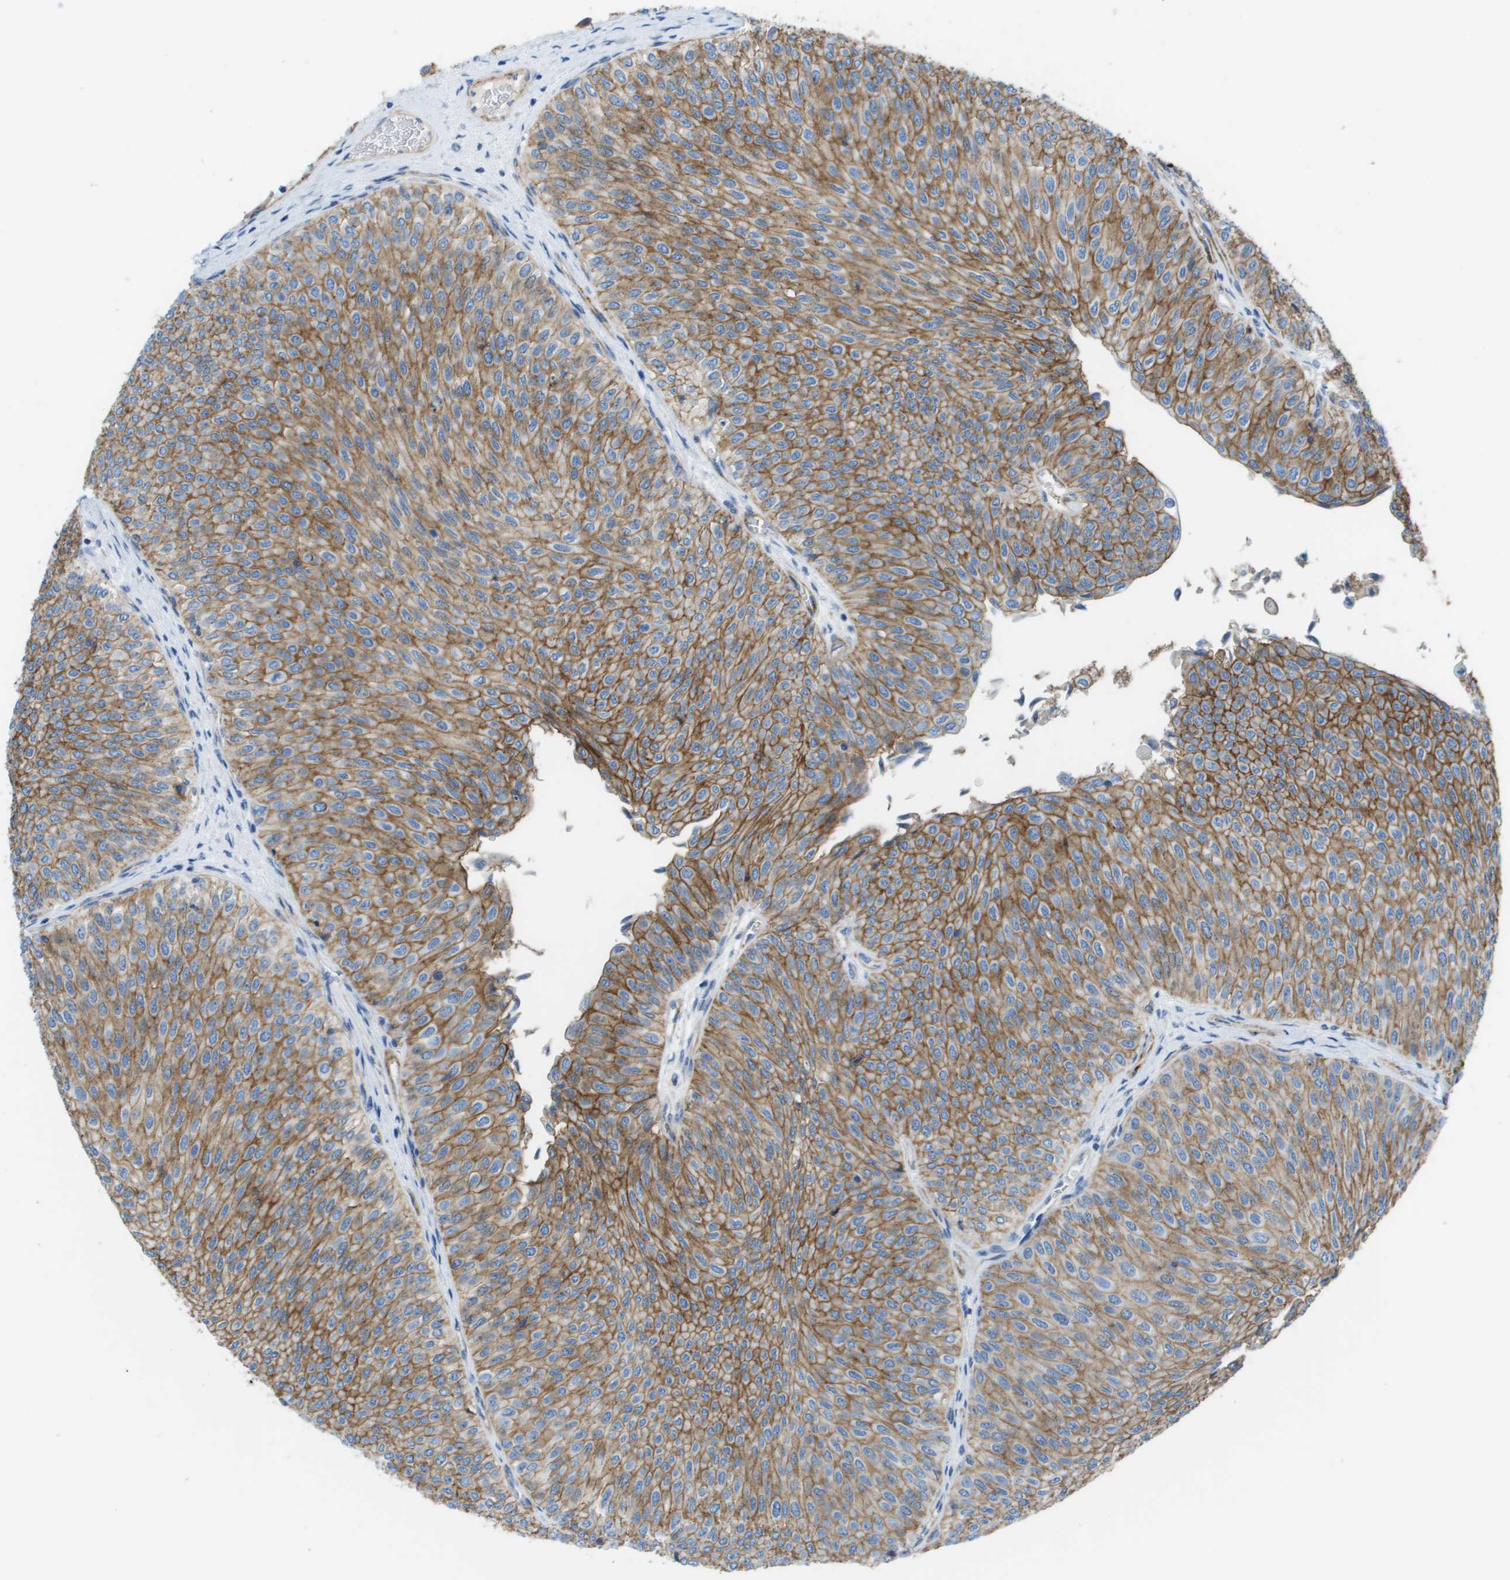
{"staining": {"intensity": "moderate", "quantity": ">75%", "location": "cytoplasmic/membranous"}, "tissue": "urothelial cancer", "cell_type": "Tumor cells", "image_type": "cancer", "snomed": [{"axis": "morphology", "description": "Urothelial carcinoma, Low grade"}, {"axis": "topography", "description": "Urinary bladder"}], "caption": "Protein expression analysis of urothelial cancer reveals moderate cytoplasmic/membranous expression in about >75% of tumor cells.", "gene": "CD46", "patient": {"sex": "male", "age": 78}}